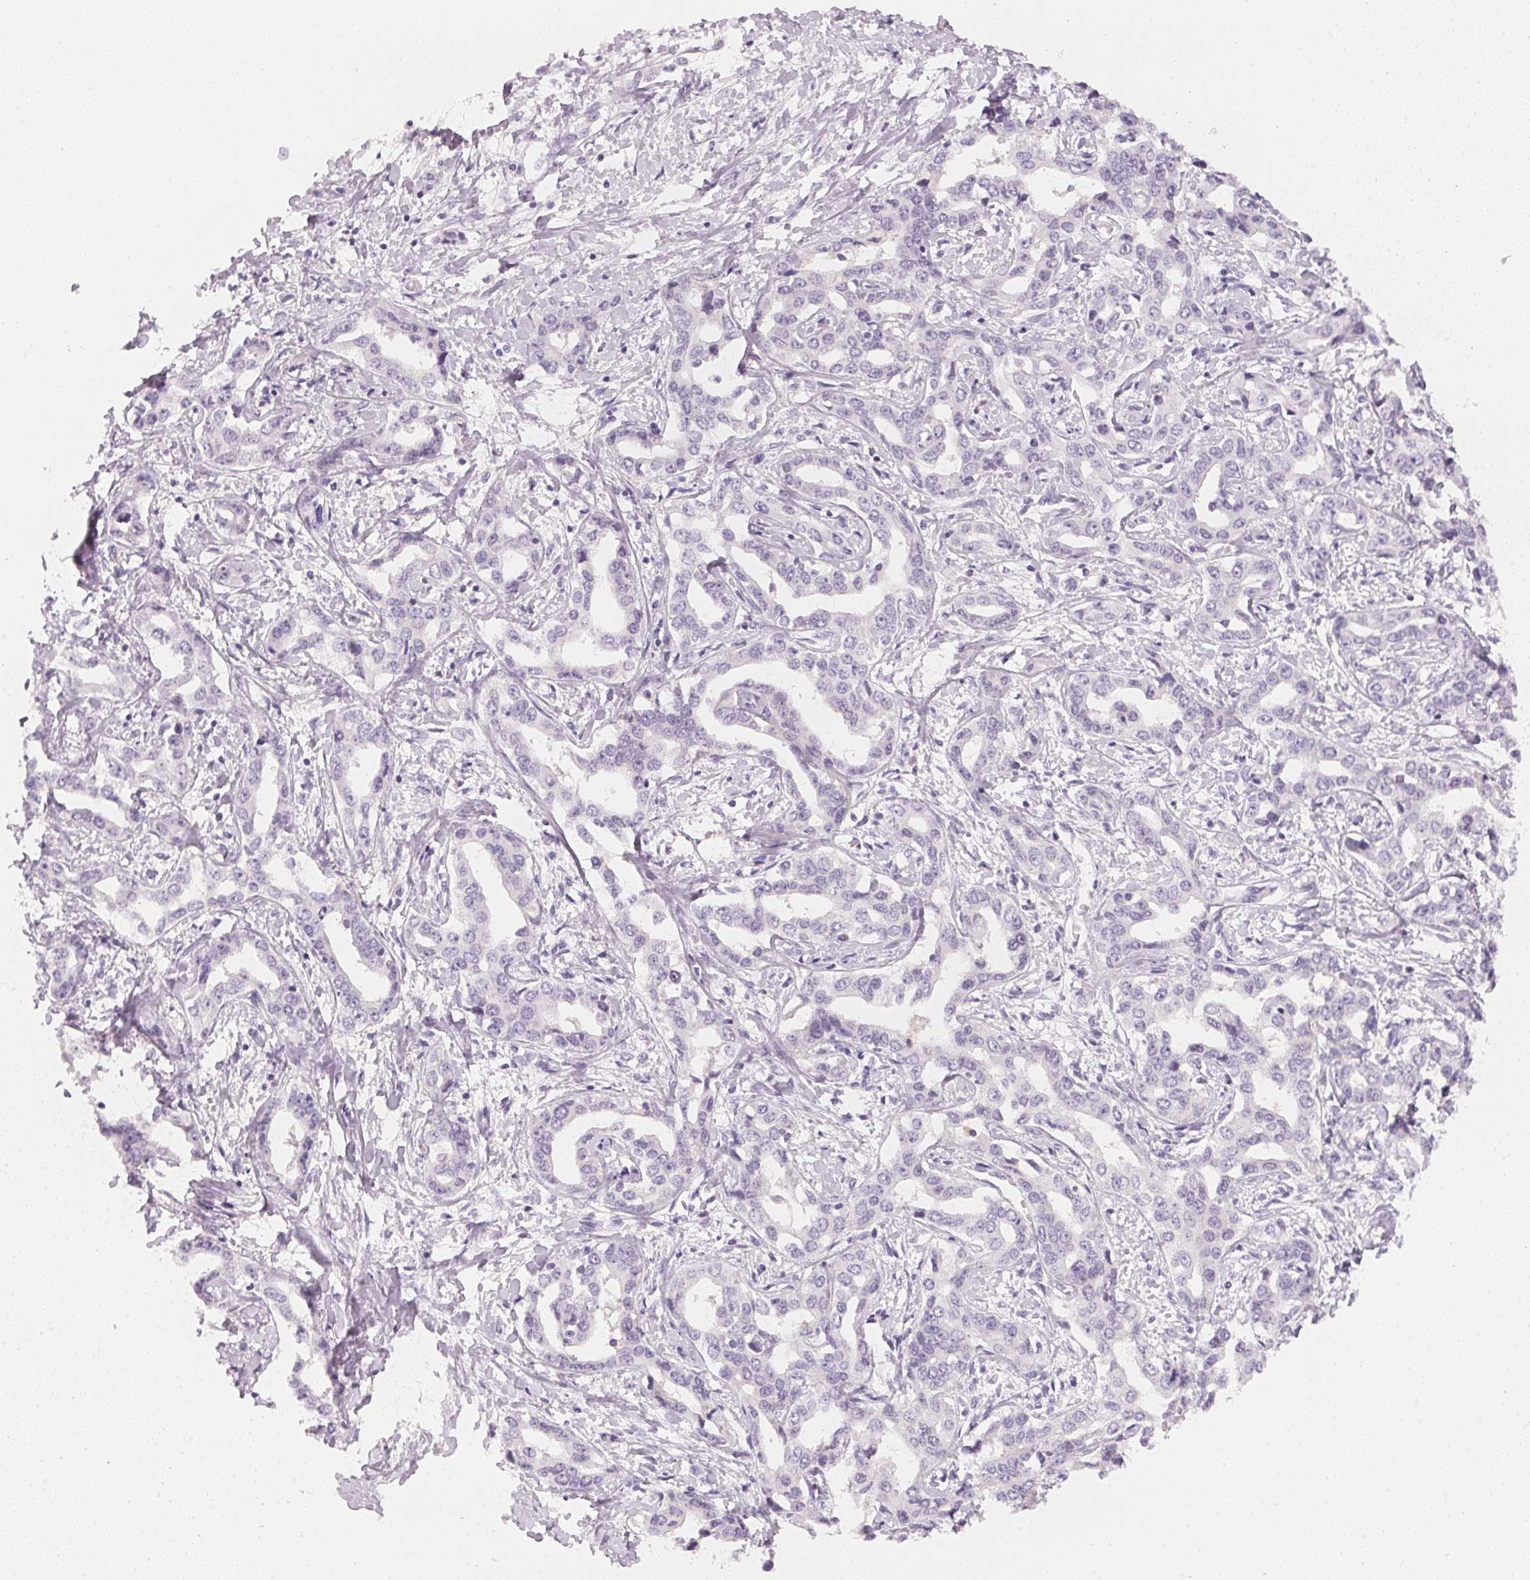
{"staining": {"intensity": "negative", "quantity": "none", "location": "none"}, "tissue": "liver cancer", "cell_type": "Tumor cells", "image_type": "cancer", "snomed": [{"axis": "morphology", "description": "Cholangiocarcinoma"}, {"axis": "topography", "description": "Liver"}], "caption": "Tumor cells show no significant protein positivity in liver cholangiocarcinoma.", "gene": "CFAP276", "patient": {"sex": "male", "age": 59}}